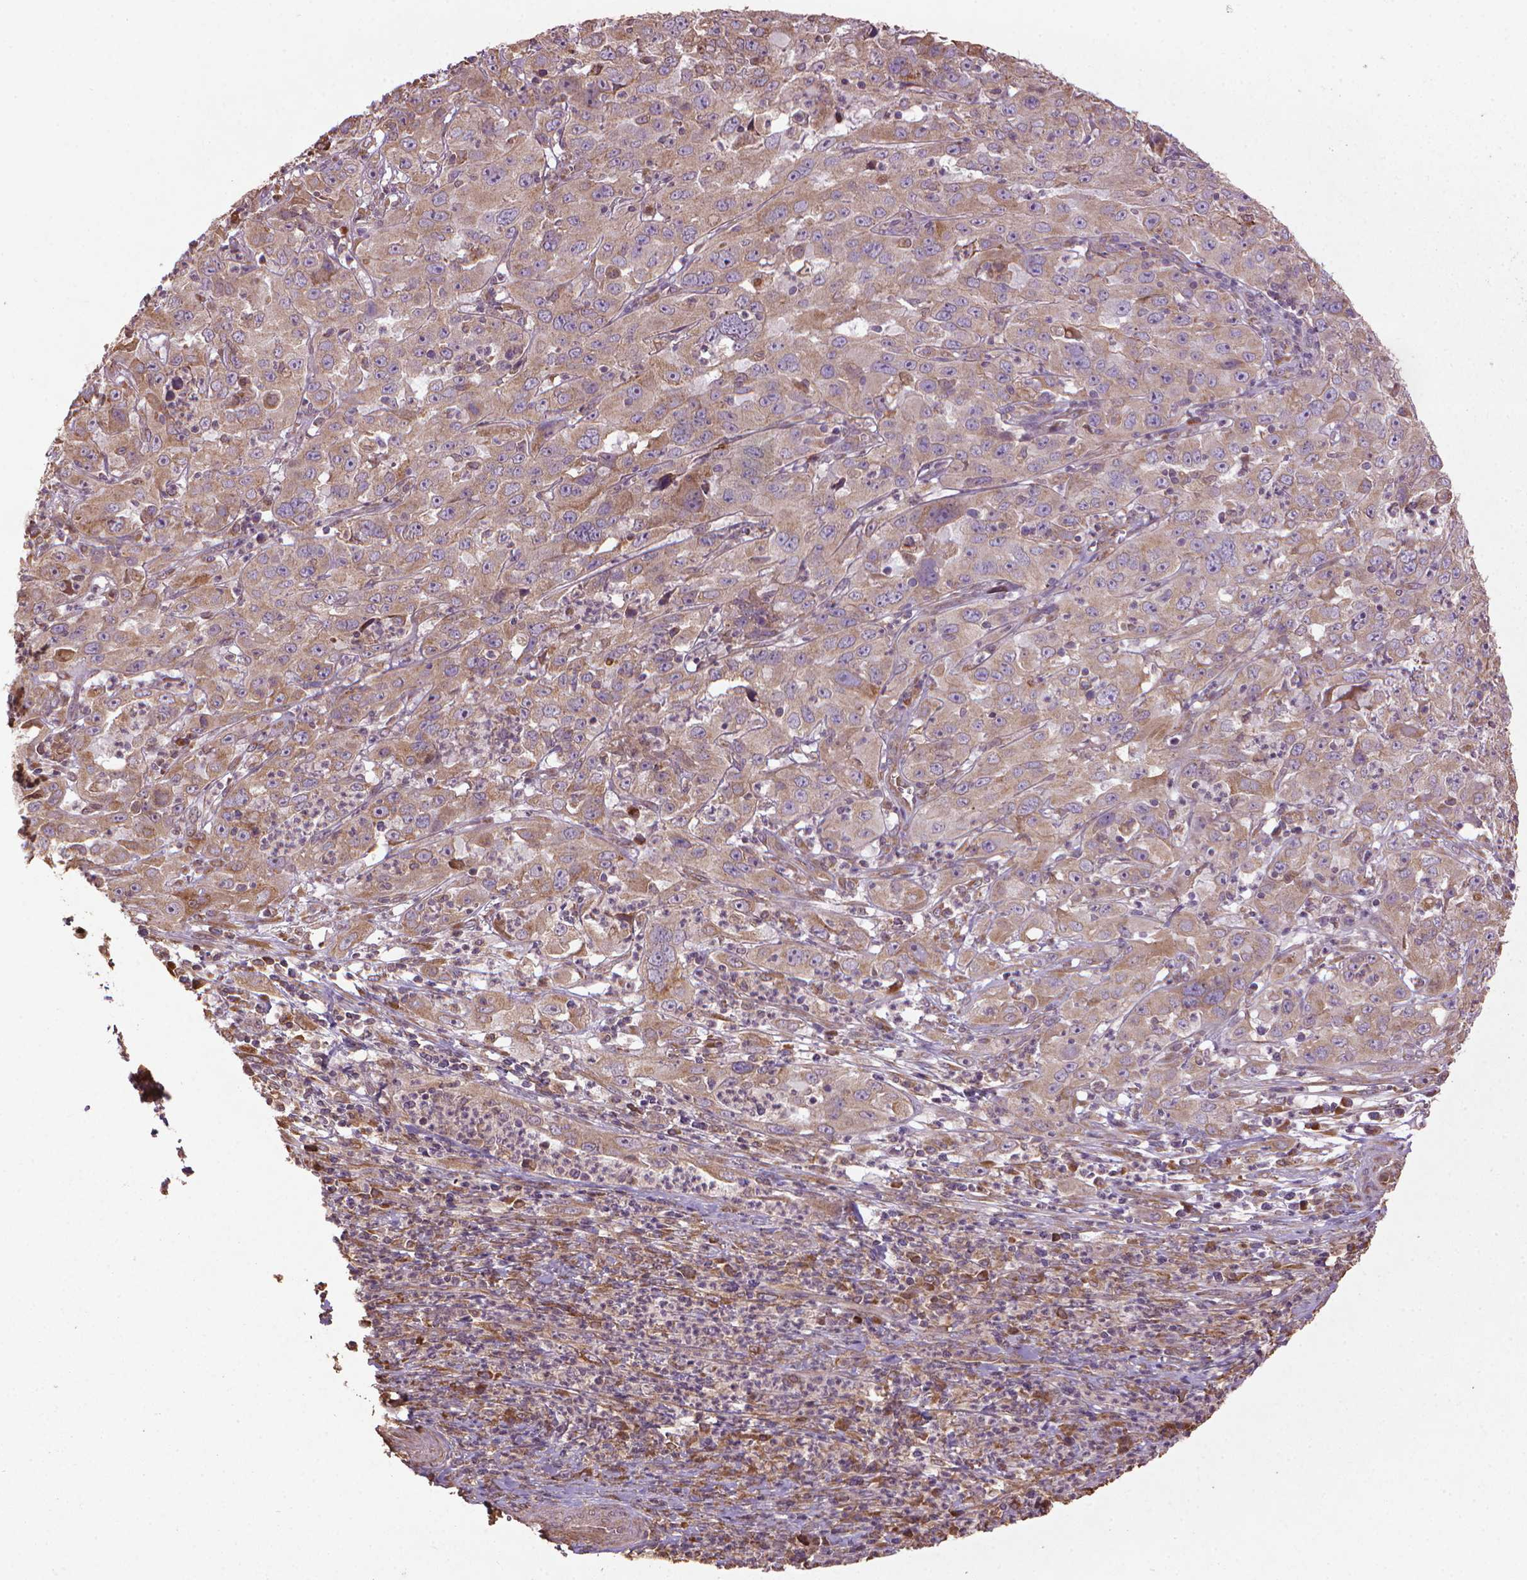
{"staining": {"intensity": "weak", "quantity": ">75%", "location": "cytoplasmic/membranous"}, "tissue": "cervical cancer", "cell_type": "Tumor cells", "image_type": "cancer", "snomed": [{"axis": "morphology", "description": "Squamous cell carcinoma, NOS"}, {"axis": "topography", "description": "Cervix"}], "caption": "There is low levels of weak cytoplasmic/membranous positivity in tumor cells of cervical squamous cell carcinoma, as demonstrated by immunohistochemical staining (brown color).", "gene": "GAS1", "patient": {"sex": "female", "age": 32}}